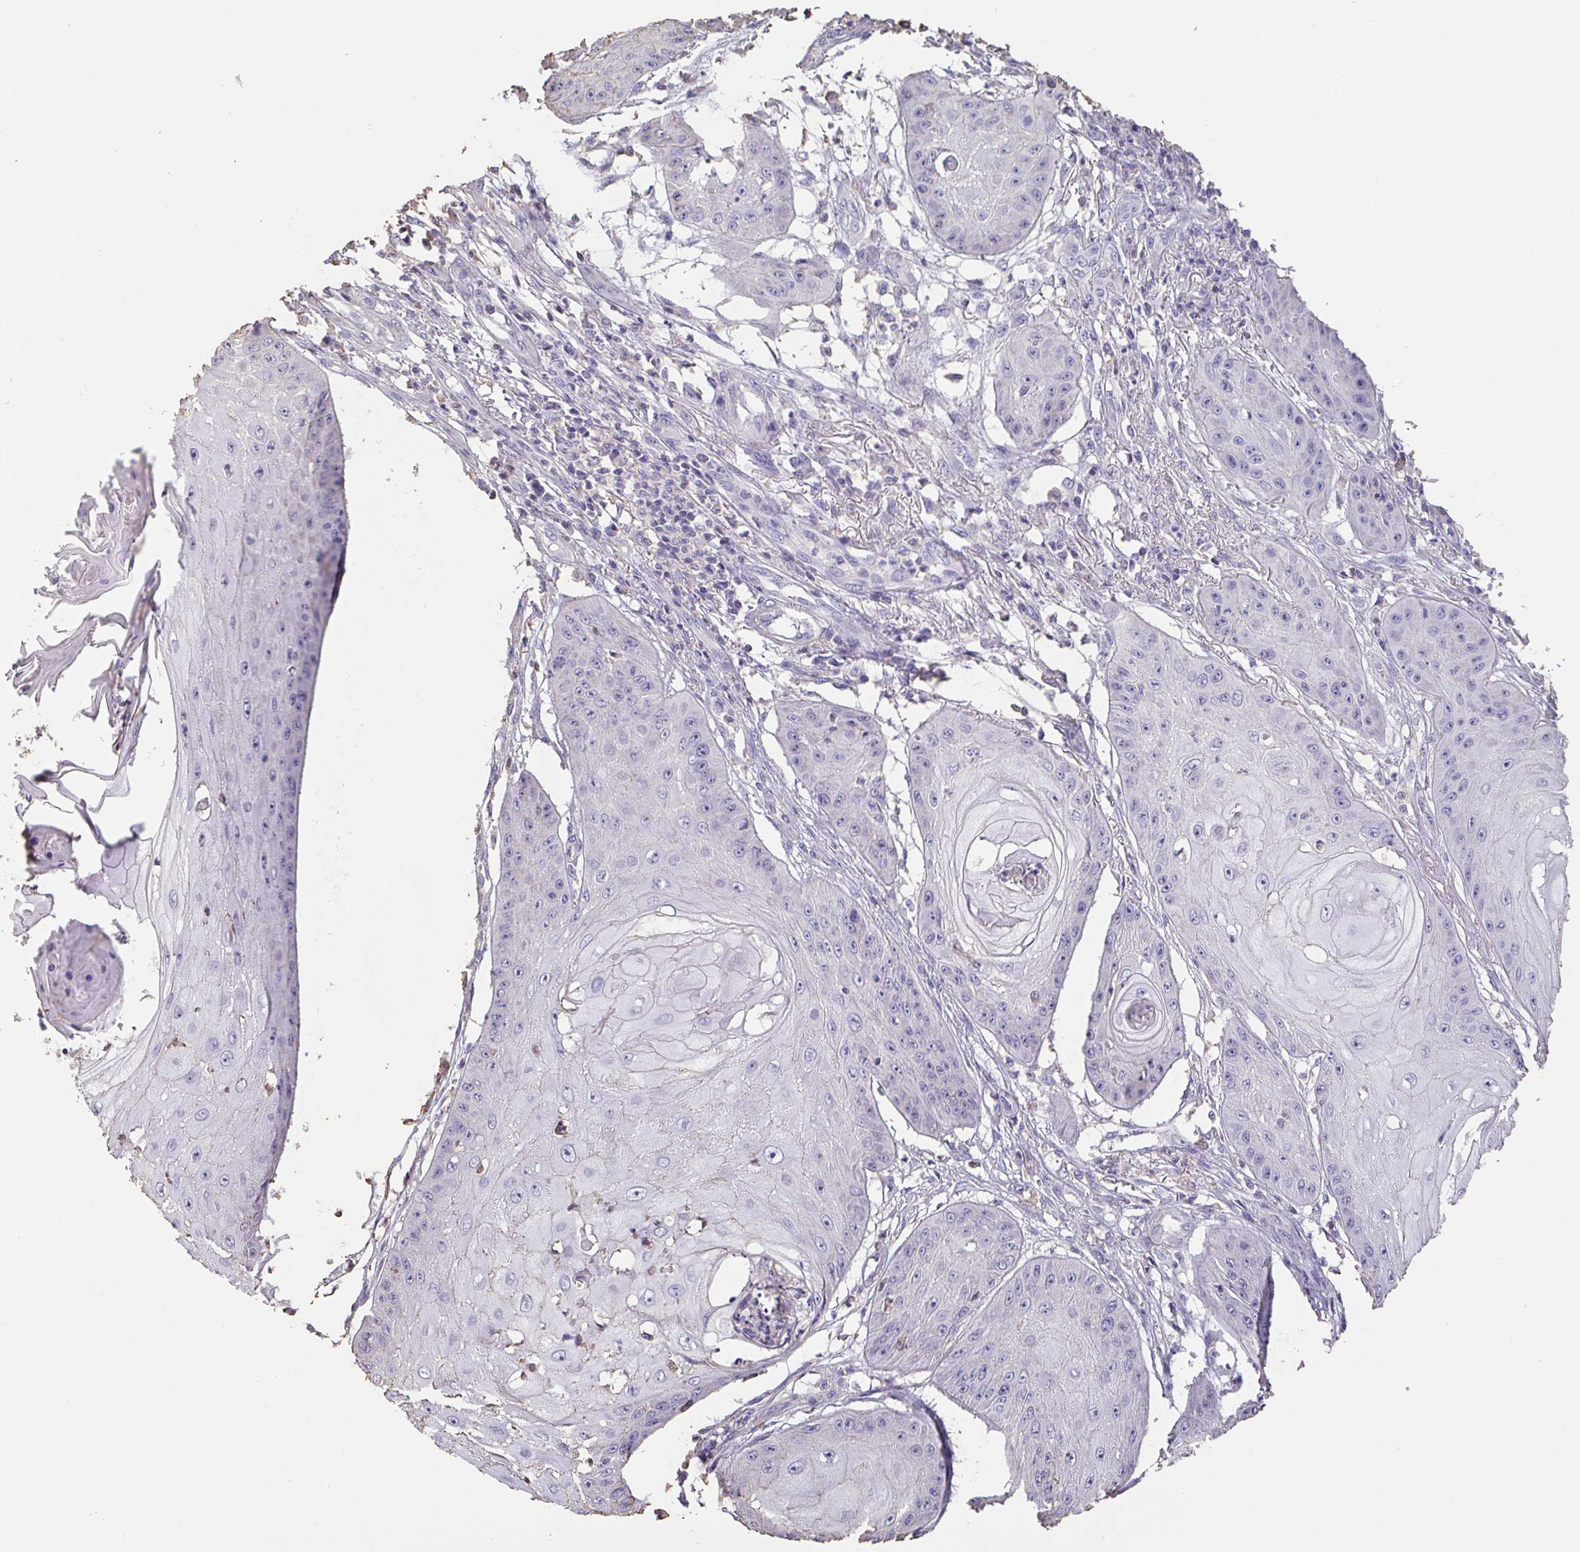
{"staining": {"intensity": "negative", "quantity": "none", "location": "none"}, "tissue": "skin cancer", "cell_type": "Tumor cells", "image_type": "cancer", "snomed": [{"axis": "morphology", "description": "Squamous cell carcinoma, NOS"}, {"axis": "topography", "description": "Skin"}], "caption": "A high-resolution micrograph shows IHC staining of skin squamous cell carcinoma, which demonstrates no significant positivity in tumor cells. (DAB (3,3'-diaminobenzidine) immunohistochemistry with hematoxylin counter stain).", "gene": "IL23R", "patient": {"sex": "male", "age": 70}}